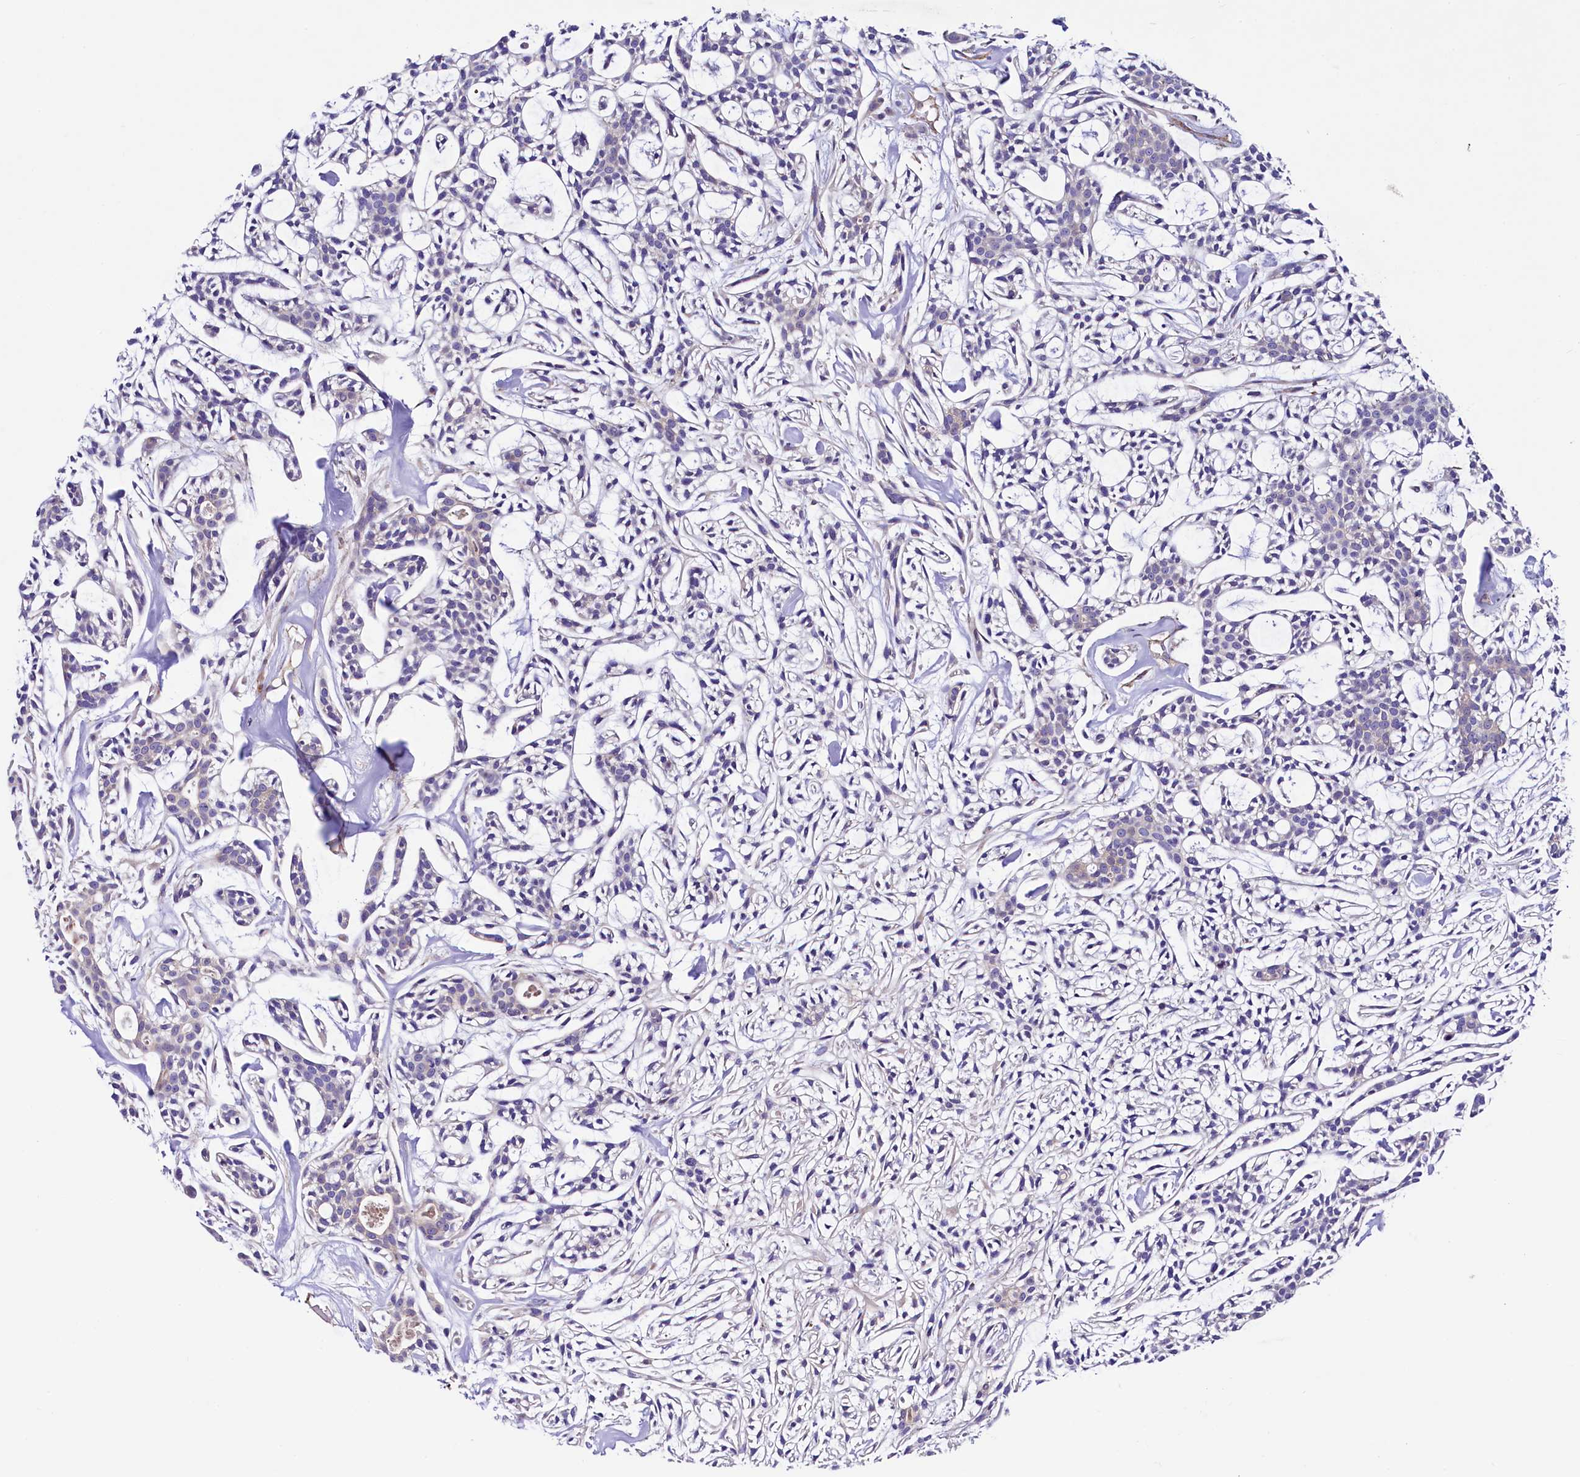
{"staining": {"intensity": "negative", "quantity": "none", "location": "none"}, "tissue": "head and neck cancer", "cell_type": "Tumor cells", "image_type": "cancer", "snomed": [{"axis": "morphology", "description": "Adenocarcinoma, NOS"}, {"axis": "topography", "description": "Salivary gland"}, {"axis": "topography", "description": "Head-Neck"}], "caption": "Head and neck cancer was stained to show a protein in brown. There is no significant positivity in tumor cells.", "gene": "SLF1", "patient": {"sex": "male", "age": 55}}